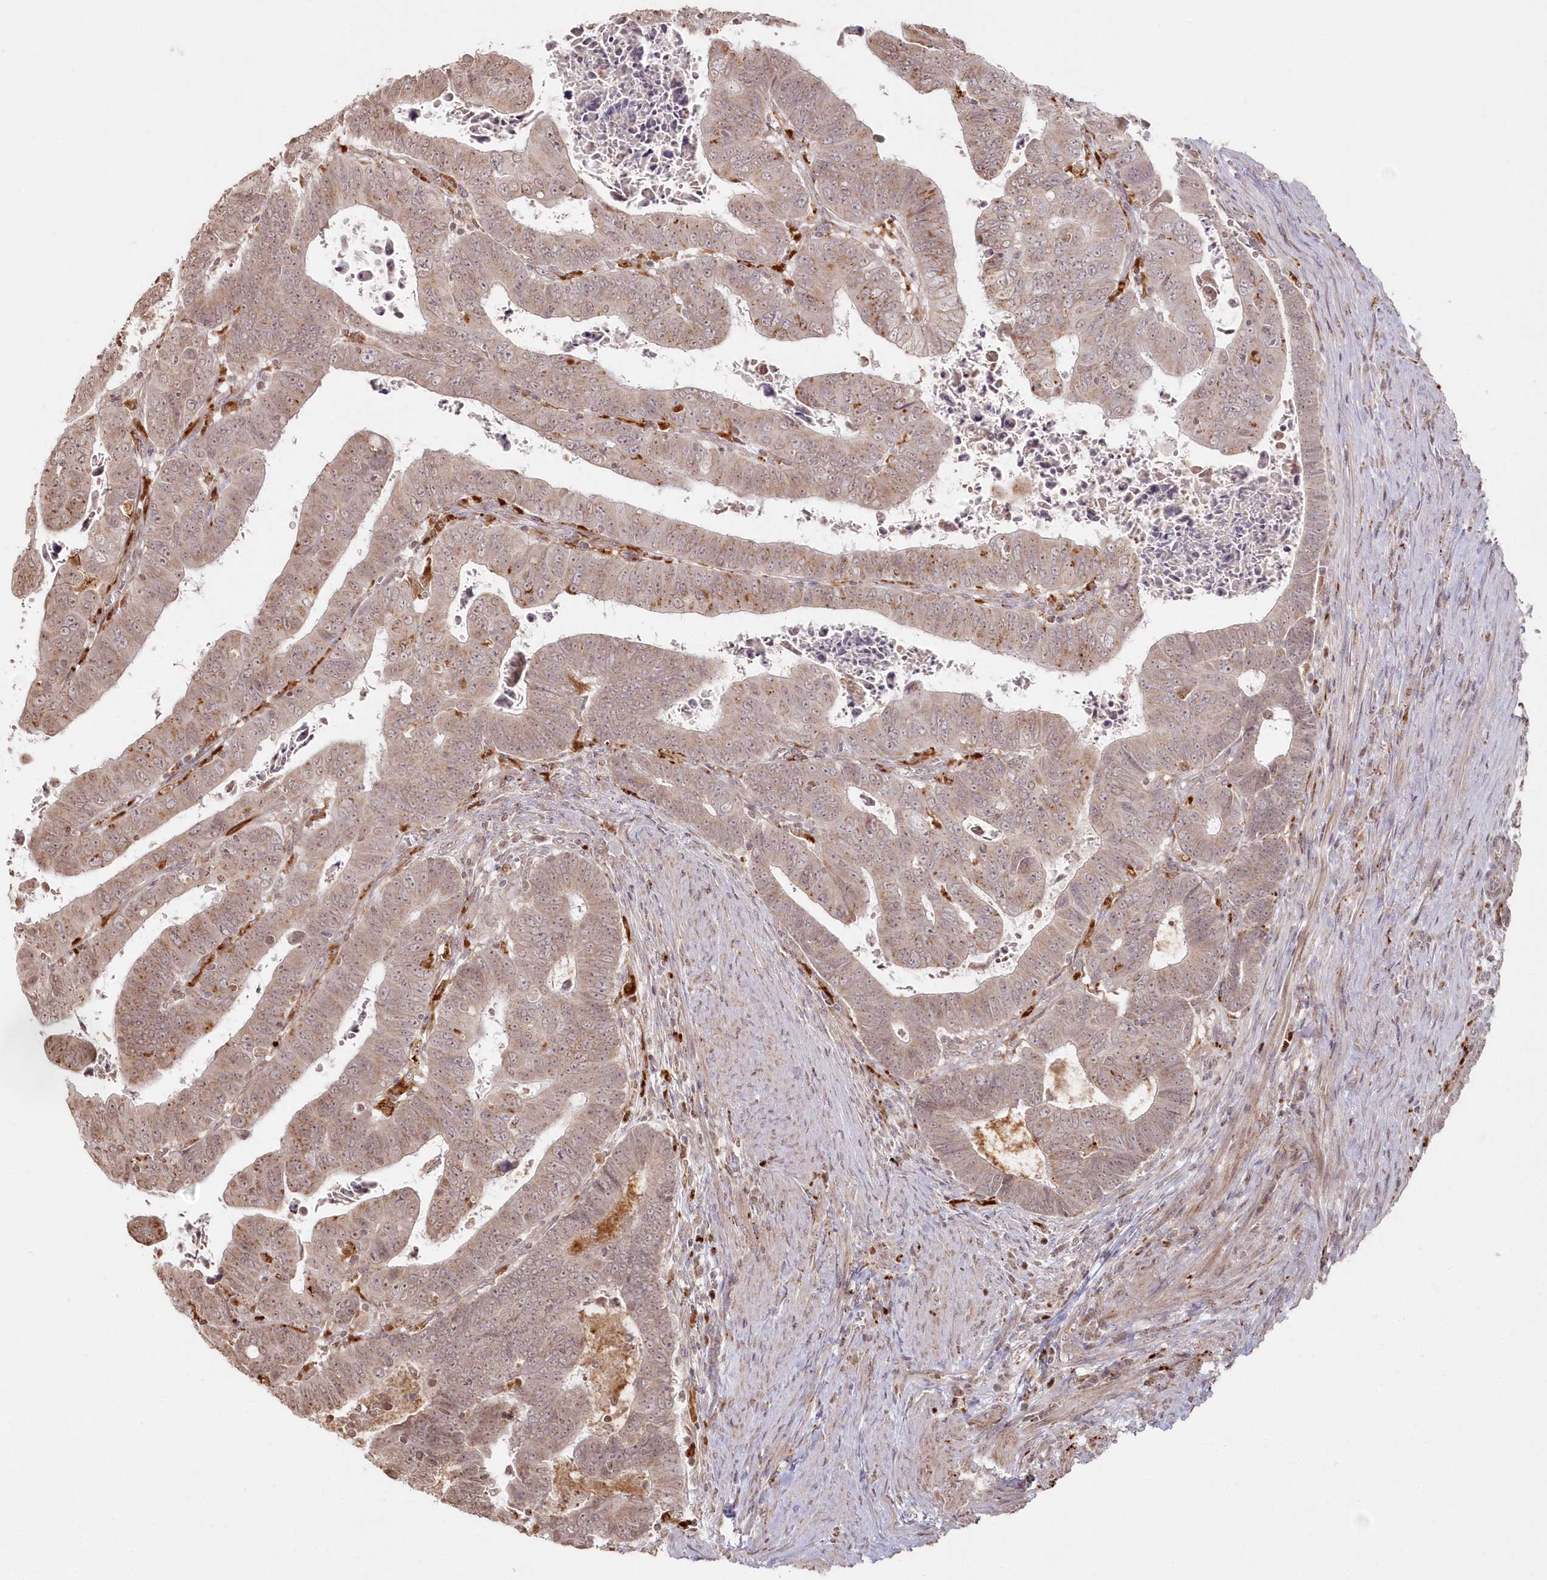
{"staining": {"intensity": "weak", "quantity": ">75%", "location": "cytoplasmic/membranous"}, "tissue": "colorectal cancer", "cell_type": "Tumor cells", "image_type": "cancer", "snomed": [{"axis": "morphology", "description": "Normal tissue, NOS"}, {"axis": "morphology", "description": "Adenocarcinoma, NOS"}, {"axis": "topography", "description": "Rectum"}], "caption": "Adenocarcinoma (colorectal) stained with a brown dye demonstrates weak cytoplasmic/membranous positive expression in about >75% of tumor cells.", "gene": "ARSB", "patient": {"sex": "female", "age": 65}}